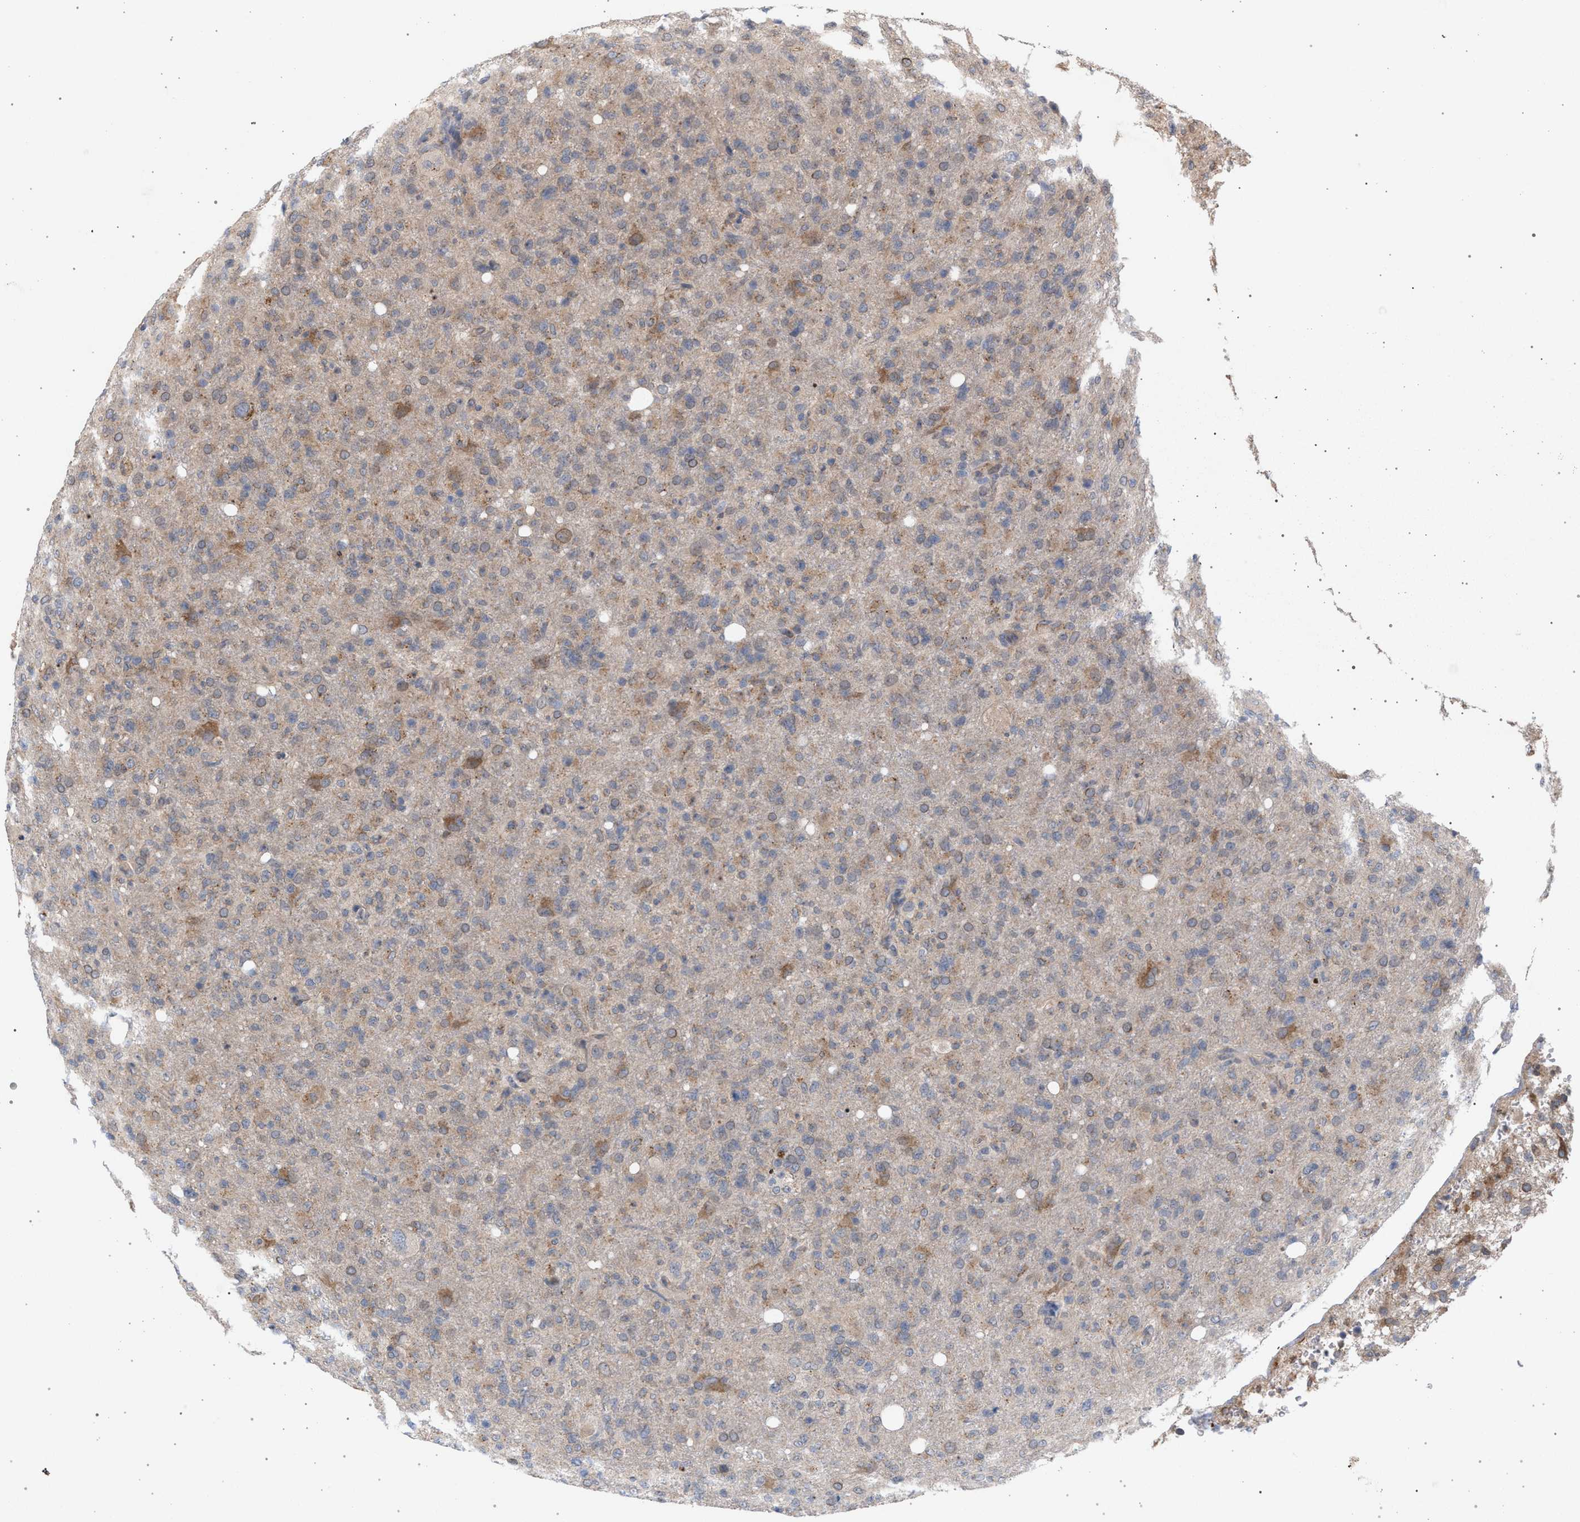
{"staining": {"intensity": "moderate", "quantity": ">75%", "location": "cytoplasmic/membranous"}, "tissue": "glioma", "cell_type": "Tumor cells", "image_type": "cancer", "snomed": [{"axis": "morphology", "description": "Glioma, malignant, High grade"}, {"axis": "topography", "description": "Brain"}], "caption": "An immunohistochemistry micrograph of neoplastic tissue is shown. Protein staining in brown labels moderate cytoplasmic/membranous positivity in glioma within tumor cells. The protein of interest is shown in brown color, while the nuclei are stained blue.", "gene": "ARPC5L", "patient": {"sex": "female", "age": 57}}